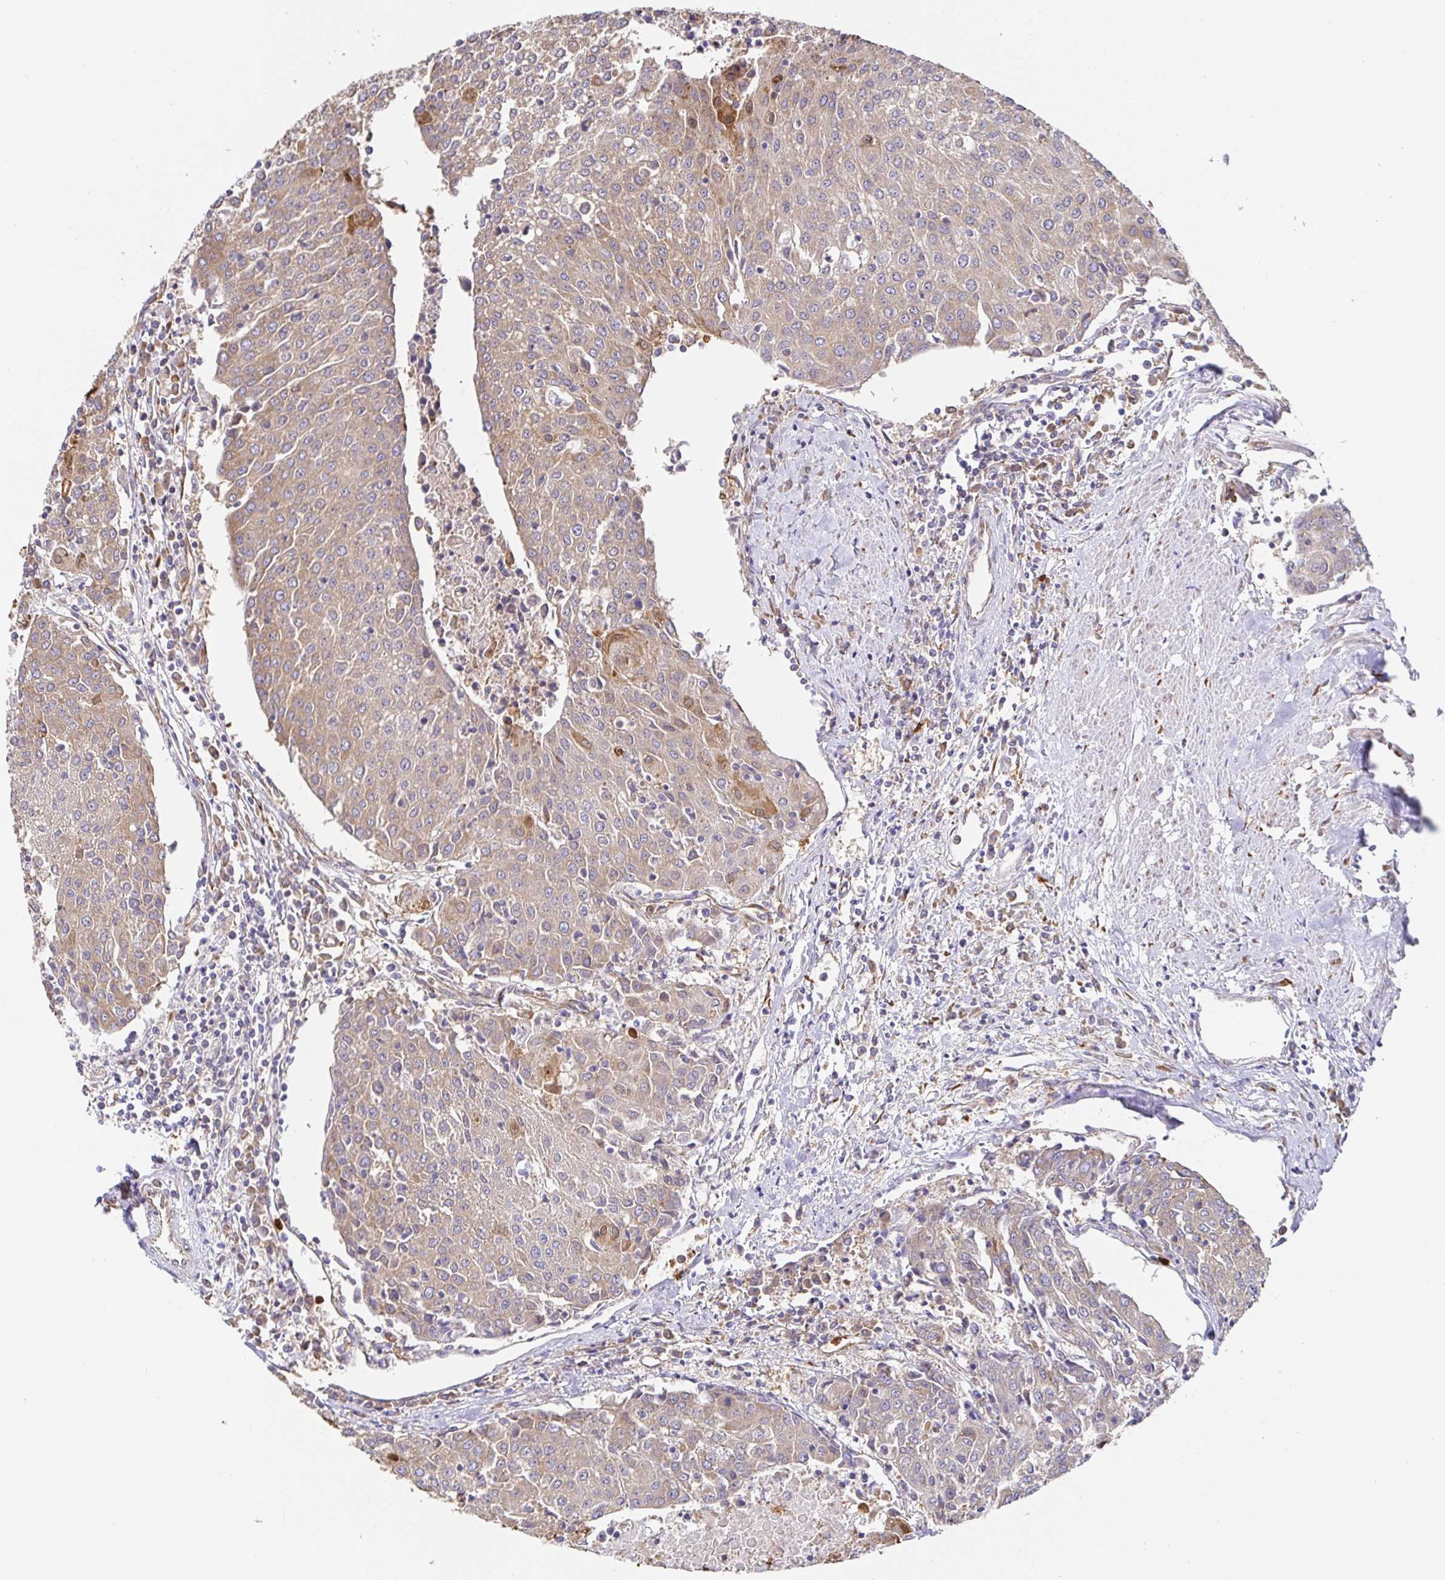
{"staining": {"intensity": "weak", "quantity": "25%-75%", "location": "cytoplasmic/membranous"}, "tissue": "urothelial cancer", "cell_type": "Tumor cells", "image_type": "cancer", "snomed": [{"axis": "morphology", "description": "Urothelial carcinoma, High grade"}, {"axis": "topography", "description": "Urinary bladder"}], "caption": "The micrograph displays immunohistochemical staining of urothelial cancer. There is weak cytoplasmic/membranous expression is seen in approximately 25%-75% of tumor cells.", "gene": "PDPK1", "patient": {"sex": "female", "age": 85}}